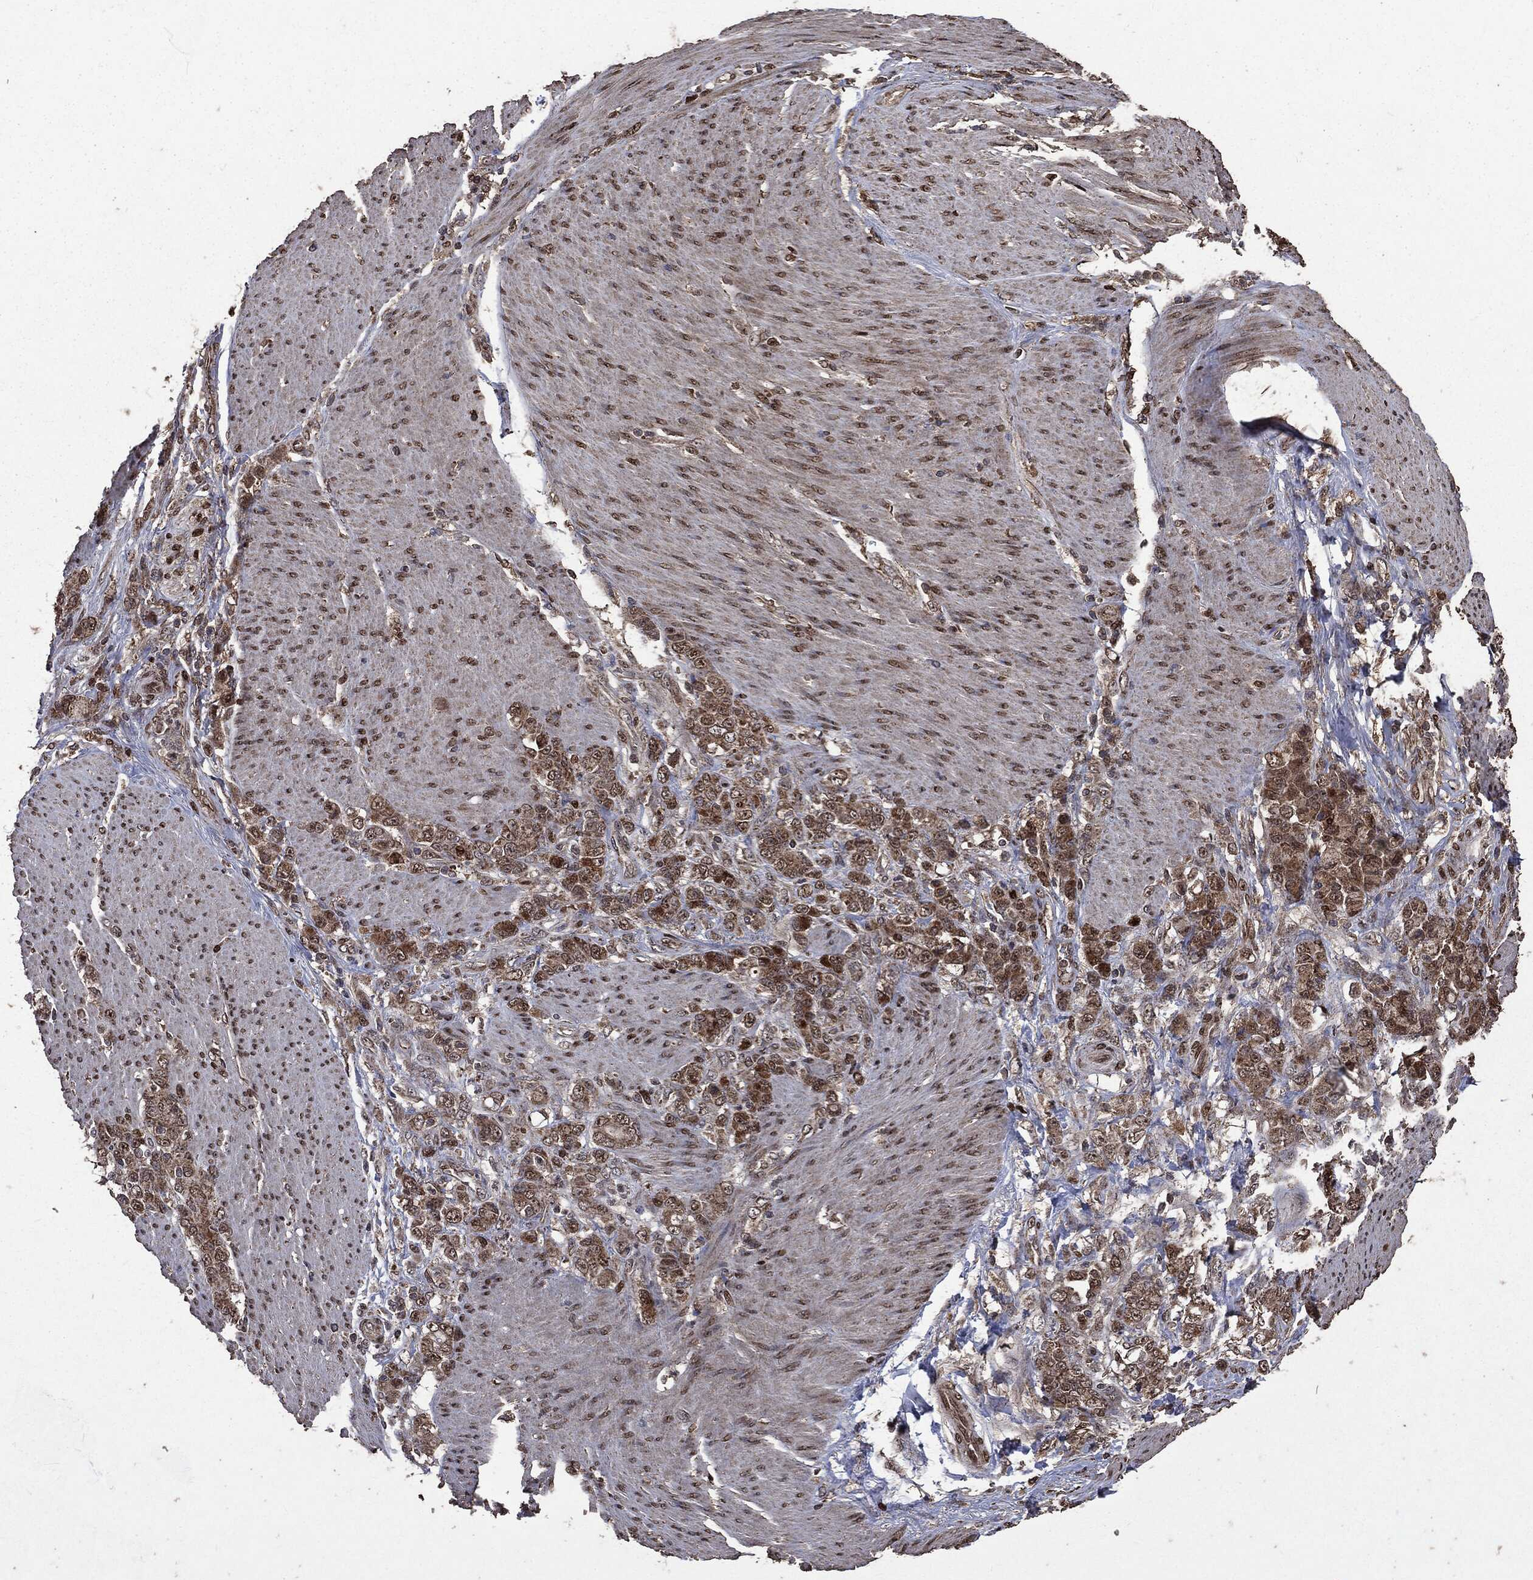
{"staining": {"intensity": "moderate", "quantity": ">75%", "location": "cytoplasmic/membranous,nuclear"}, "tissue": "stomach cancer", "cell_type": "Tumor cells", "image_type": "cancer", "snomed": [{"axis": "morphology", "description": "Adenocarcinoma, NOS"}, {"axis": "topography", "description": "Stomach"}], "caption": "Immunohistochemical staining of stomach adenocarcinoma shows medium levels of moderate cytoplasmic/membranous and nuclear protein positivity in about >75% of tumor cells. (DAB = brown stain, brightfield microscopy at high magnification).", "gene": "PPP6R2", "patient": {"sex": "female", "age": 79}}